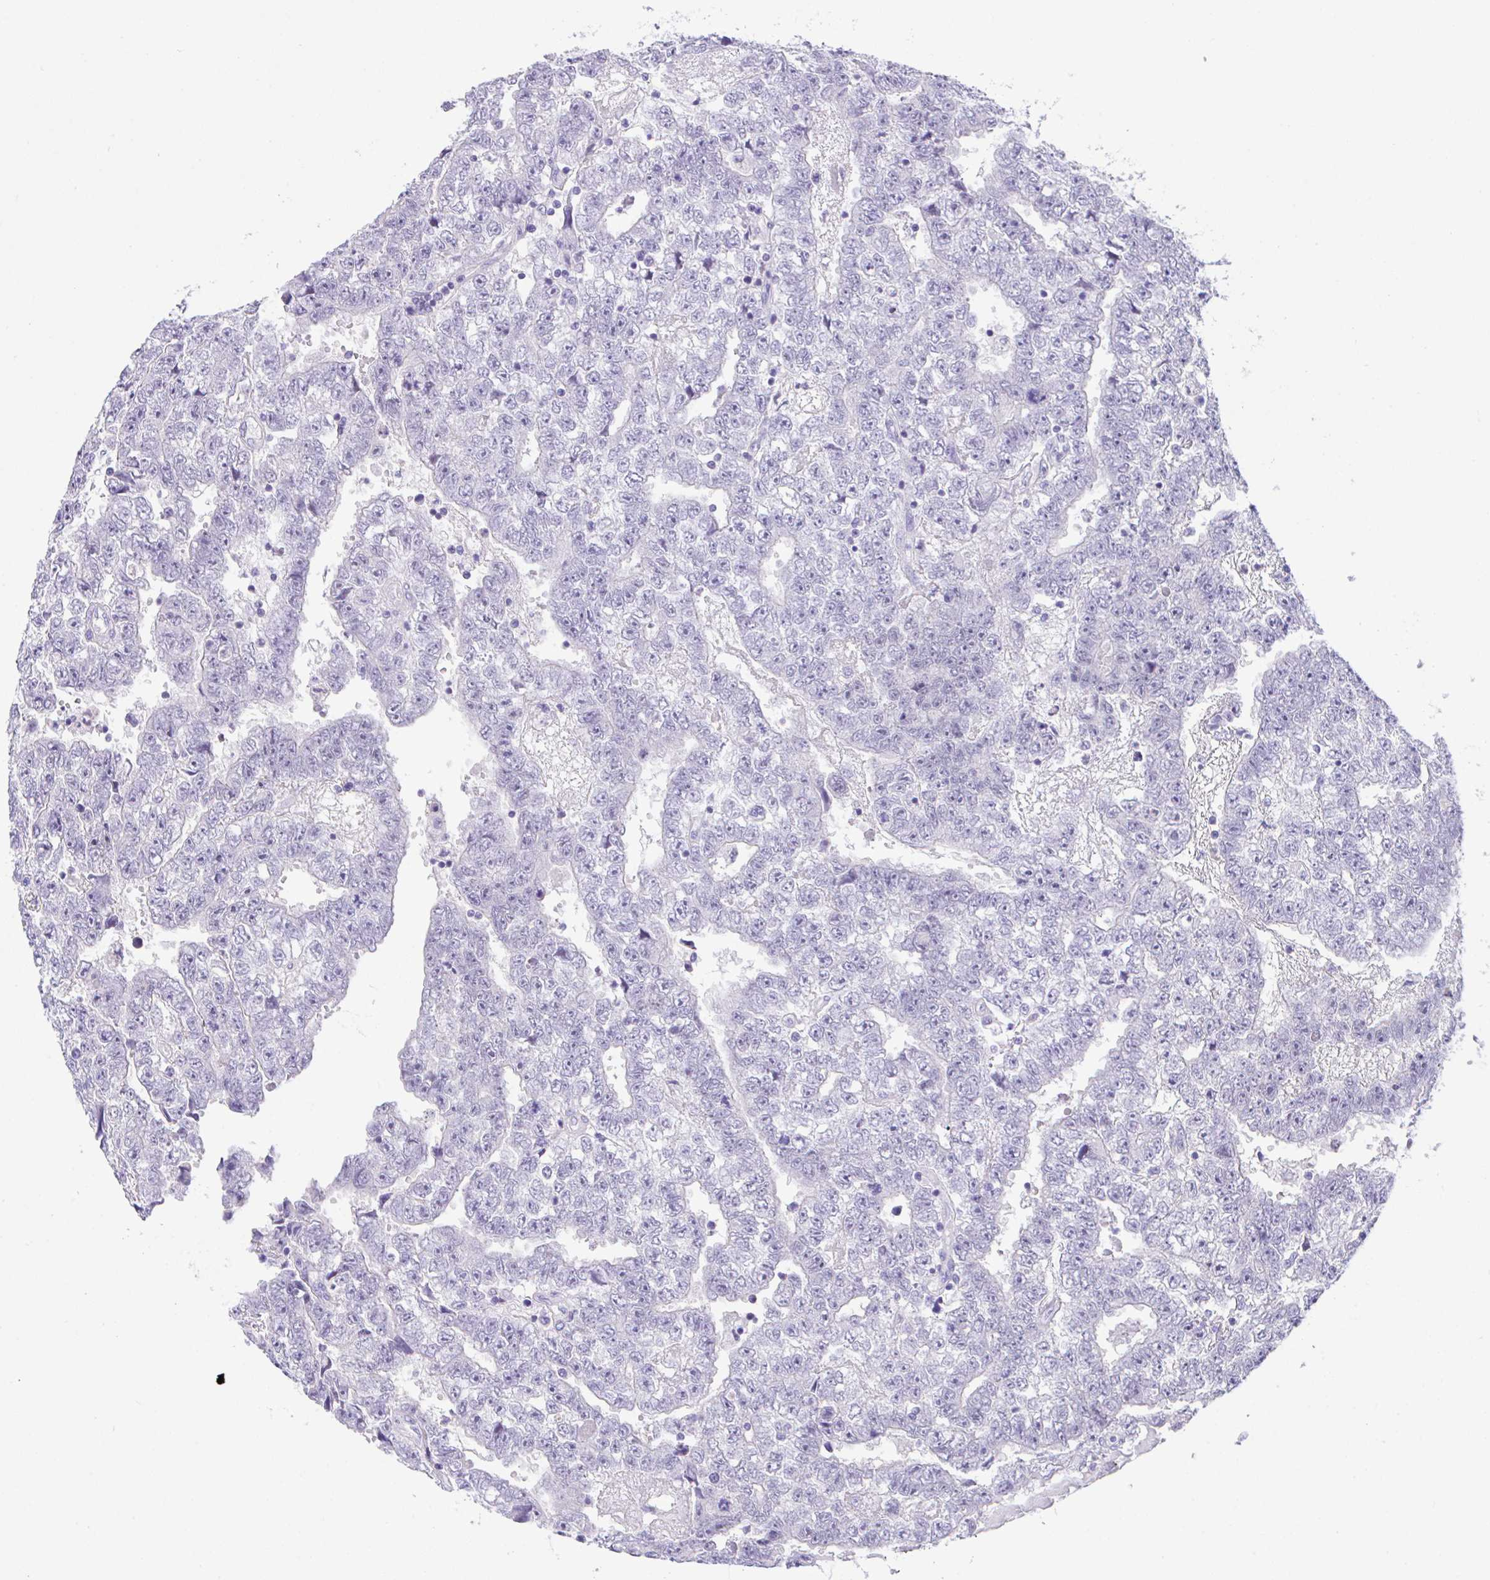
{"staining": {"intensity": "negative", "quantity": "none", "location": "none"}, "tissue": "testis cancer", "cell_type": "Tumor cells", "image_type": "cancer", "snomed": [{"axis": "morphology", "description": "Carcinoma, Embryonal, NOS"}, {"axis": "topography", "description": "Testis"}], "caption": "IHC image of neoplastic tissue: embryonal carcinoma (testis) stained with DAB displays no significant protein expression in tumor cells.", "gene": "HACD4", "patient": {"sex": "male", "age": 25}}